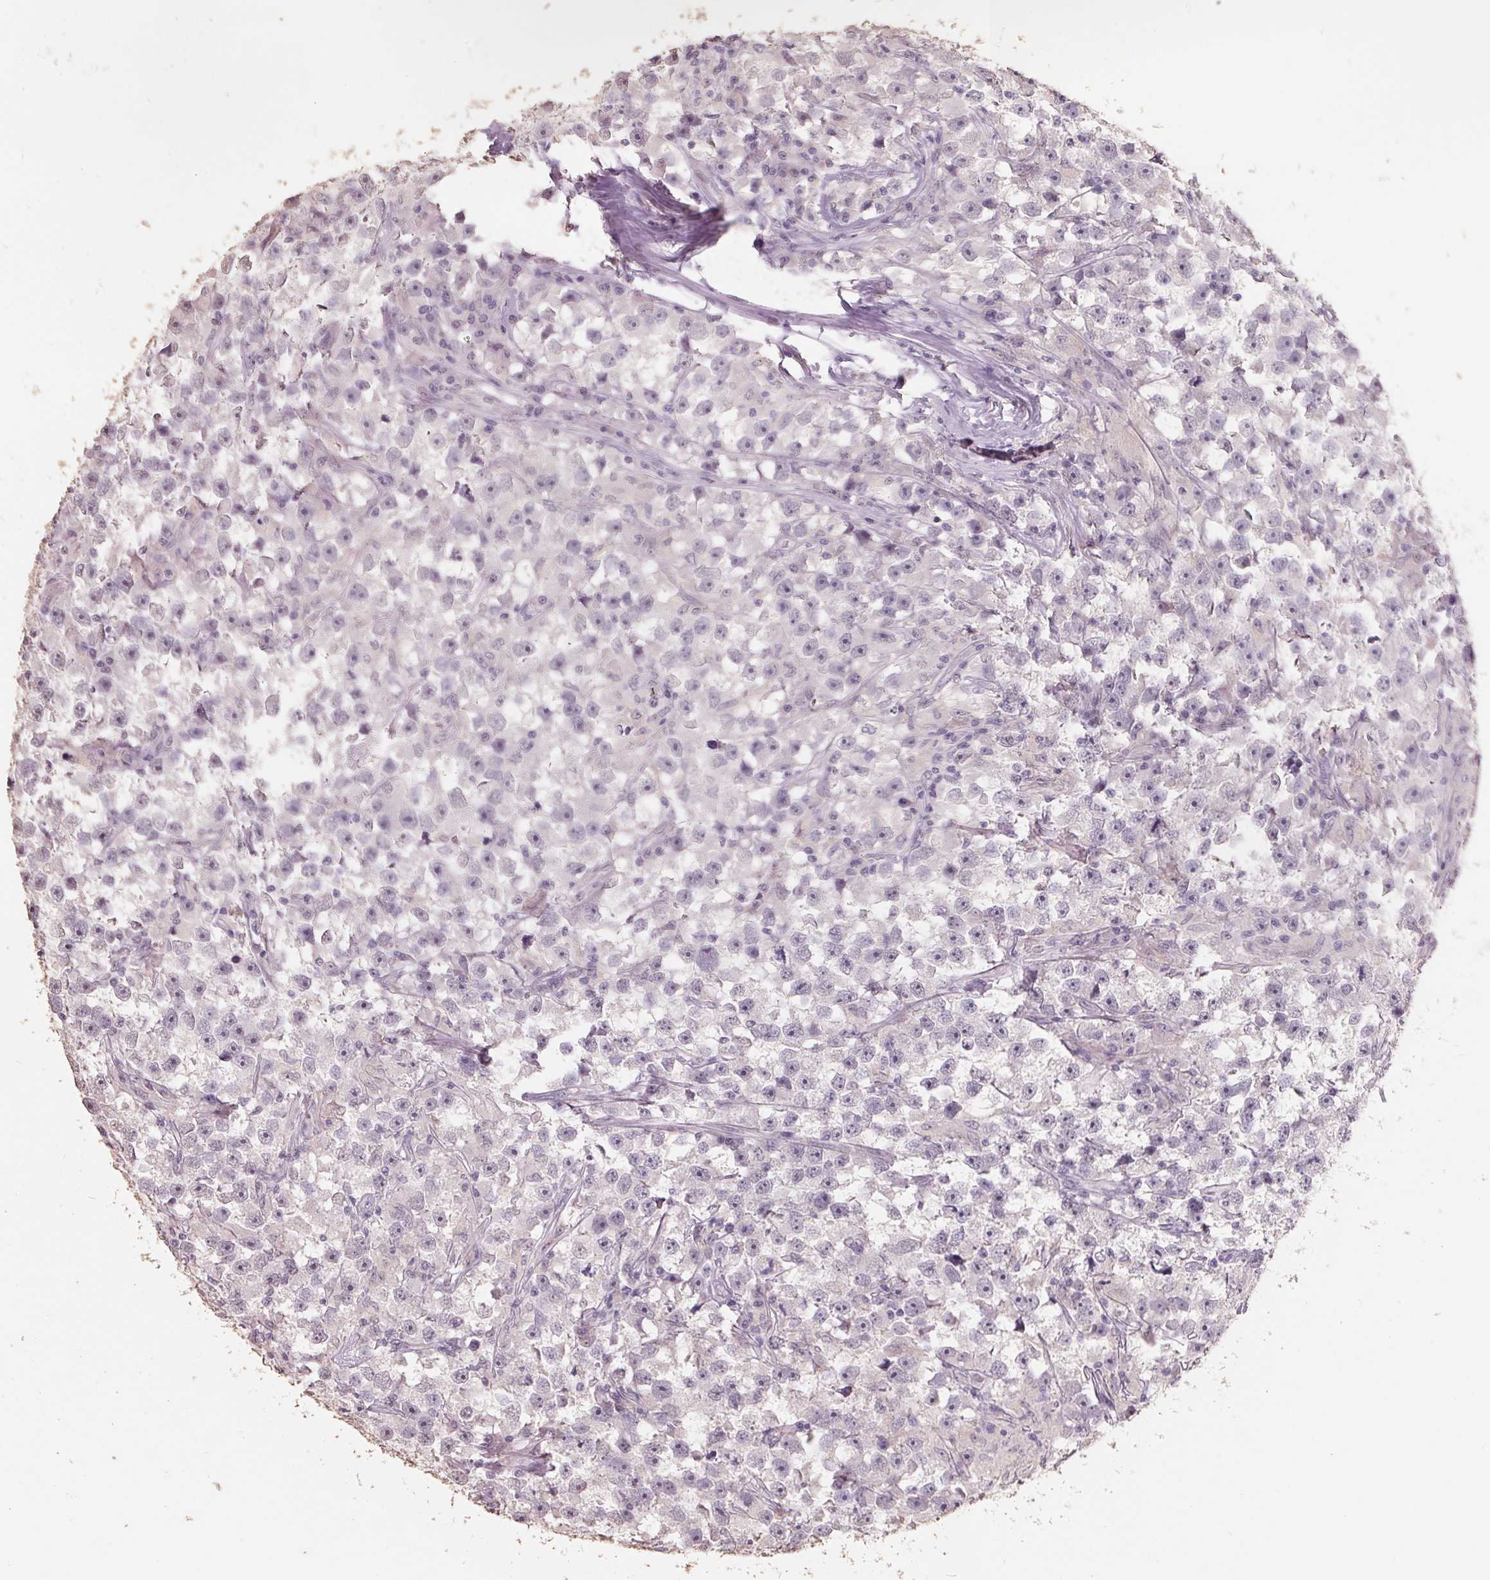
{"staining": {"intensity": "negative", "quantity": "none", "location": "none"}, "tissue": "testis cancer", "cell_type": "Tumor cells", "image_type": "cancer", "snomed": [{"axis": "morphology", "description": "Seminoma, NOS"}, {"axis": "topography", "description": "Testis"}], "caption": "Testis cancer (seminoma) was stained to show a protein in brown. There is no significant expression in tumor cells.", "gene": "FTCD", "patient": {"sex": "male", "age": 33}}